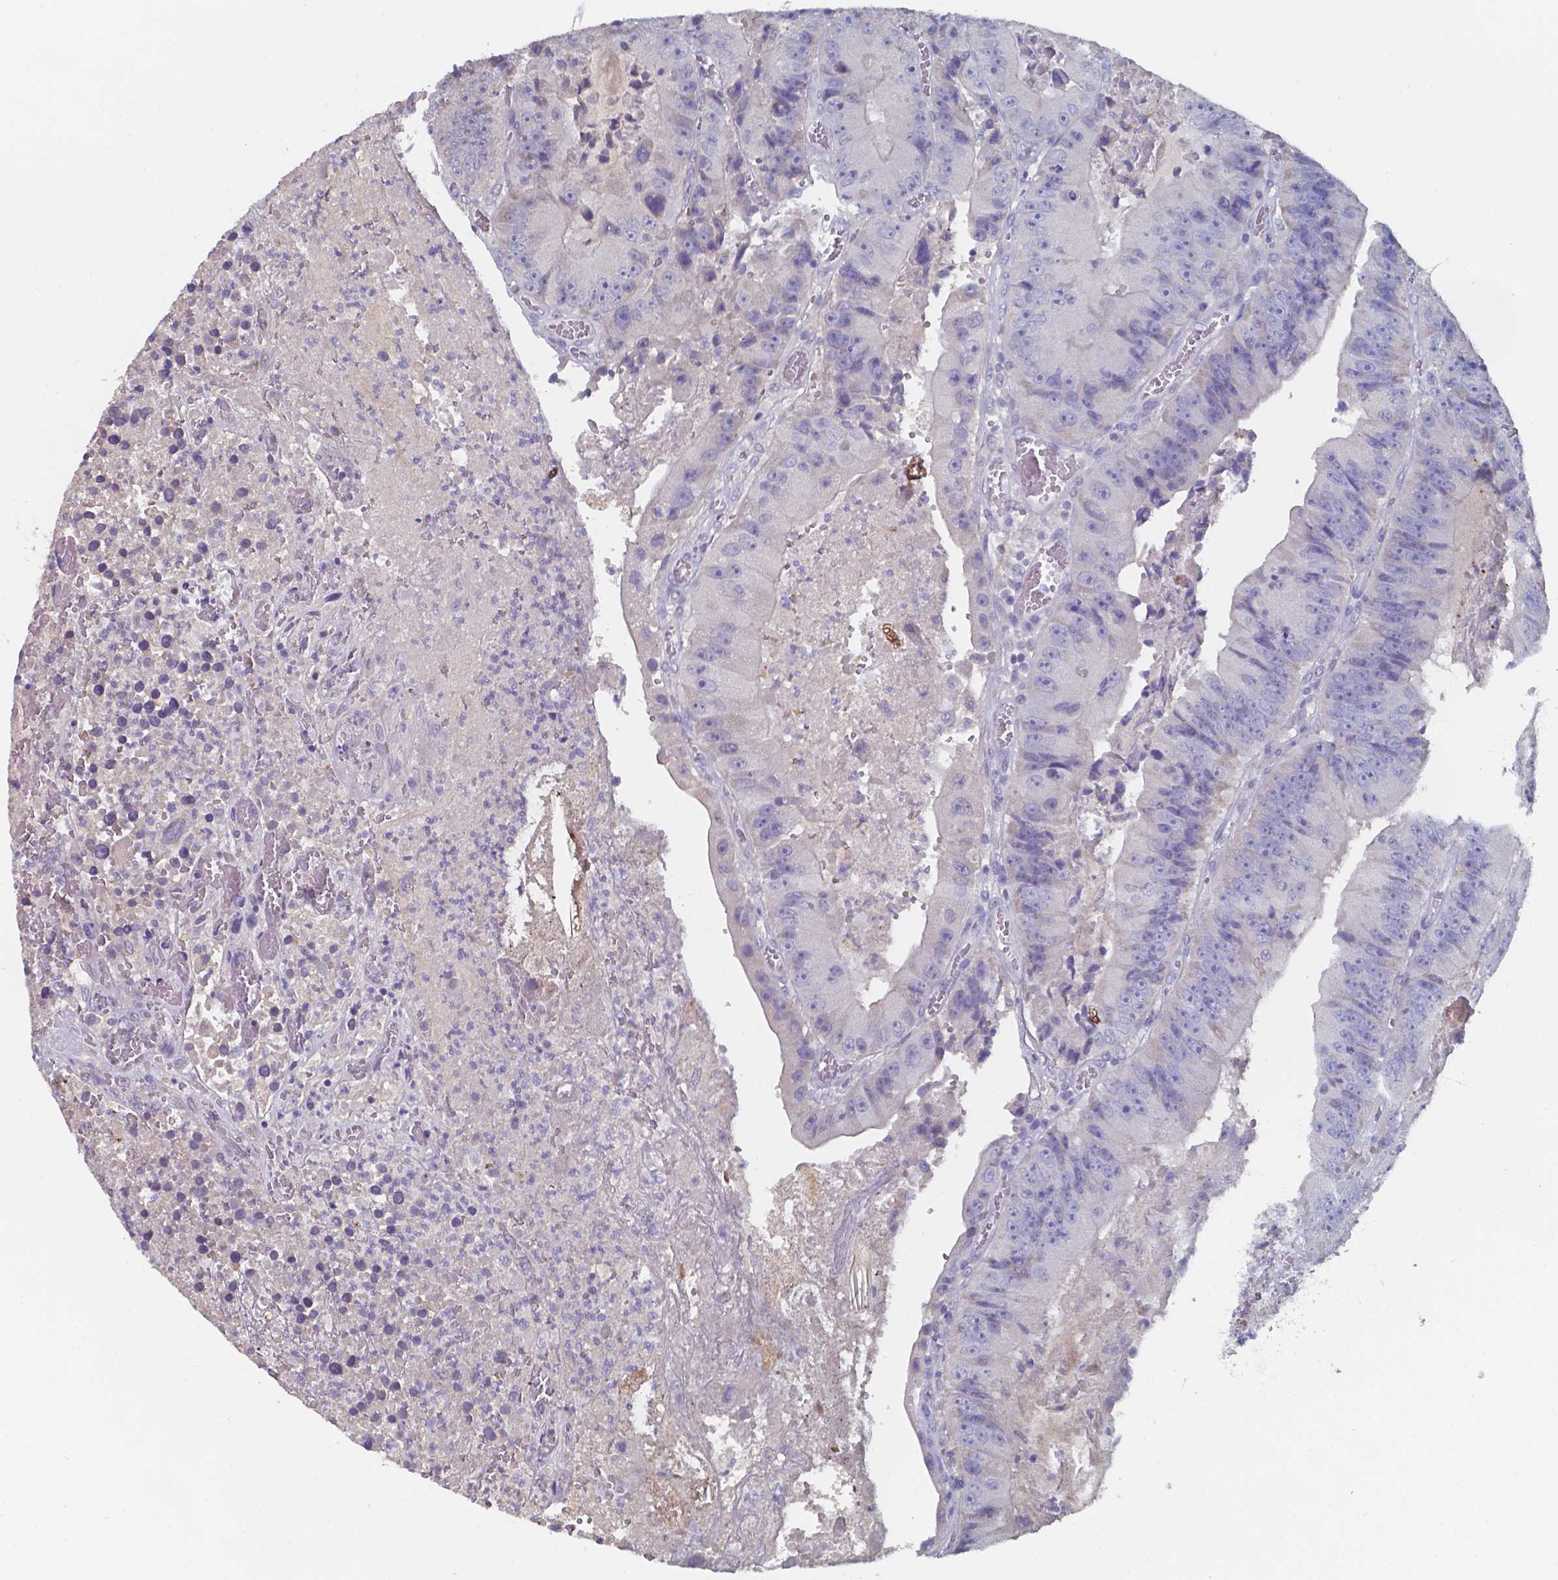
{"staining": {"intensity": "negative", "quantity": "none", "location": "none"}, "tissue": "colorectal cancer", "cell_type": "Tumor cells", "image_type": "cancer", "snomed": [{"axis": "morphology", "description": "Adenocarcinoma, NOS"}, {"axis": "topography", "description": "Colon"}], "caption": "The IHC photomicrograph has no significant positivity in tumor cells of colorectal cancer tissue.", "gene": "BTBD17", "patient": {"sex": "female", "age": 86}}